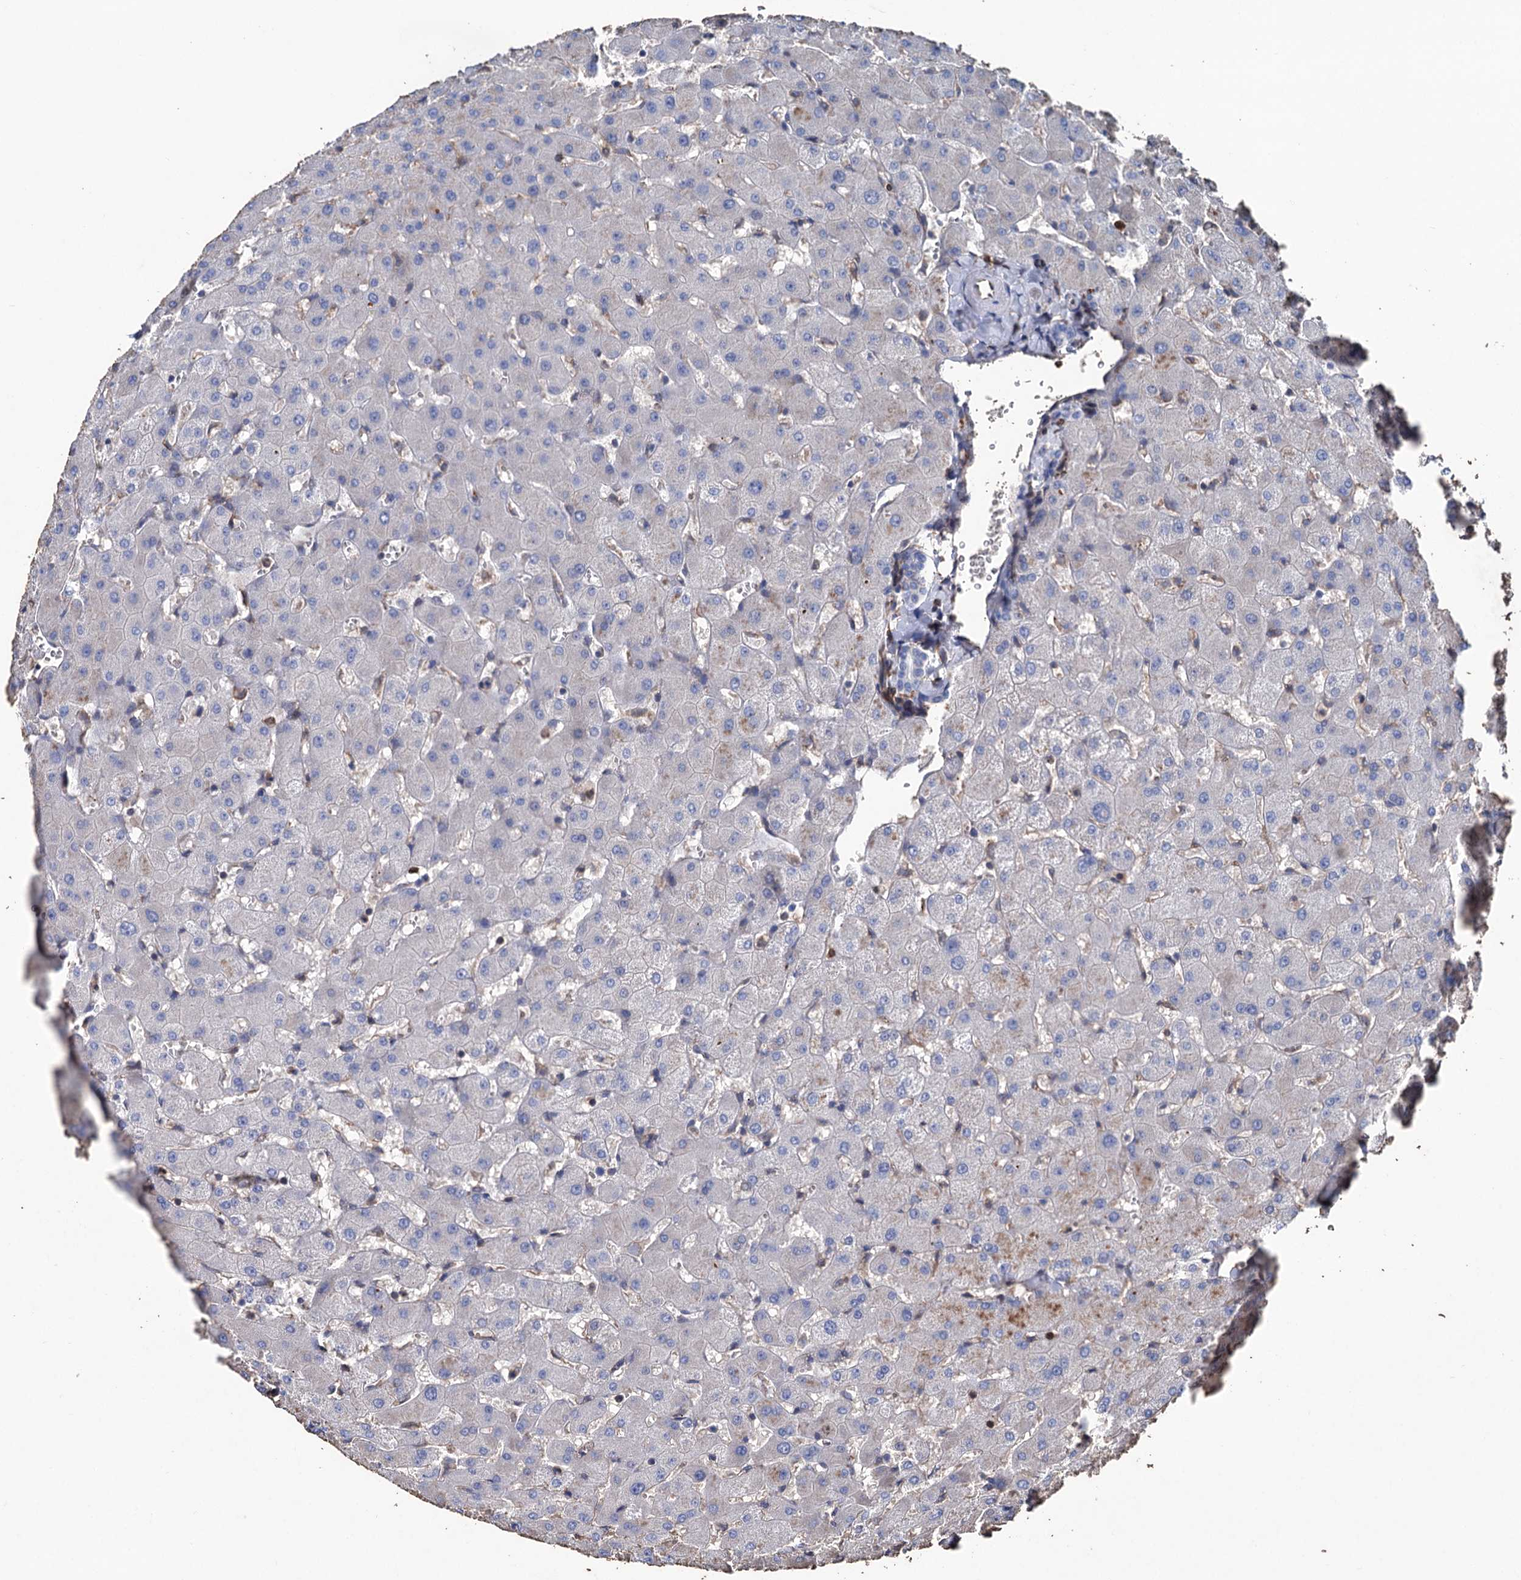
{"staining": {"intensity": "negative", "quantity": "none", "location": "none"}, "tissue": "liver", "cell_type": "Cholangiocytes", "image_type": "normal", "snomed": [{"axis": "morphology", "description": "Normal tissue, NOS"}, {"axis": "topography", "description": "Liver"}], "caption": "A high-resolution histopathology image shows immunohistochemistry (IHC) staining of benign liver, which demonstrates no significant positivity in cholangiocytes.", "gene": "STING1", "patient": {"sex": "female", "age": 63}}